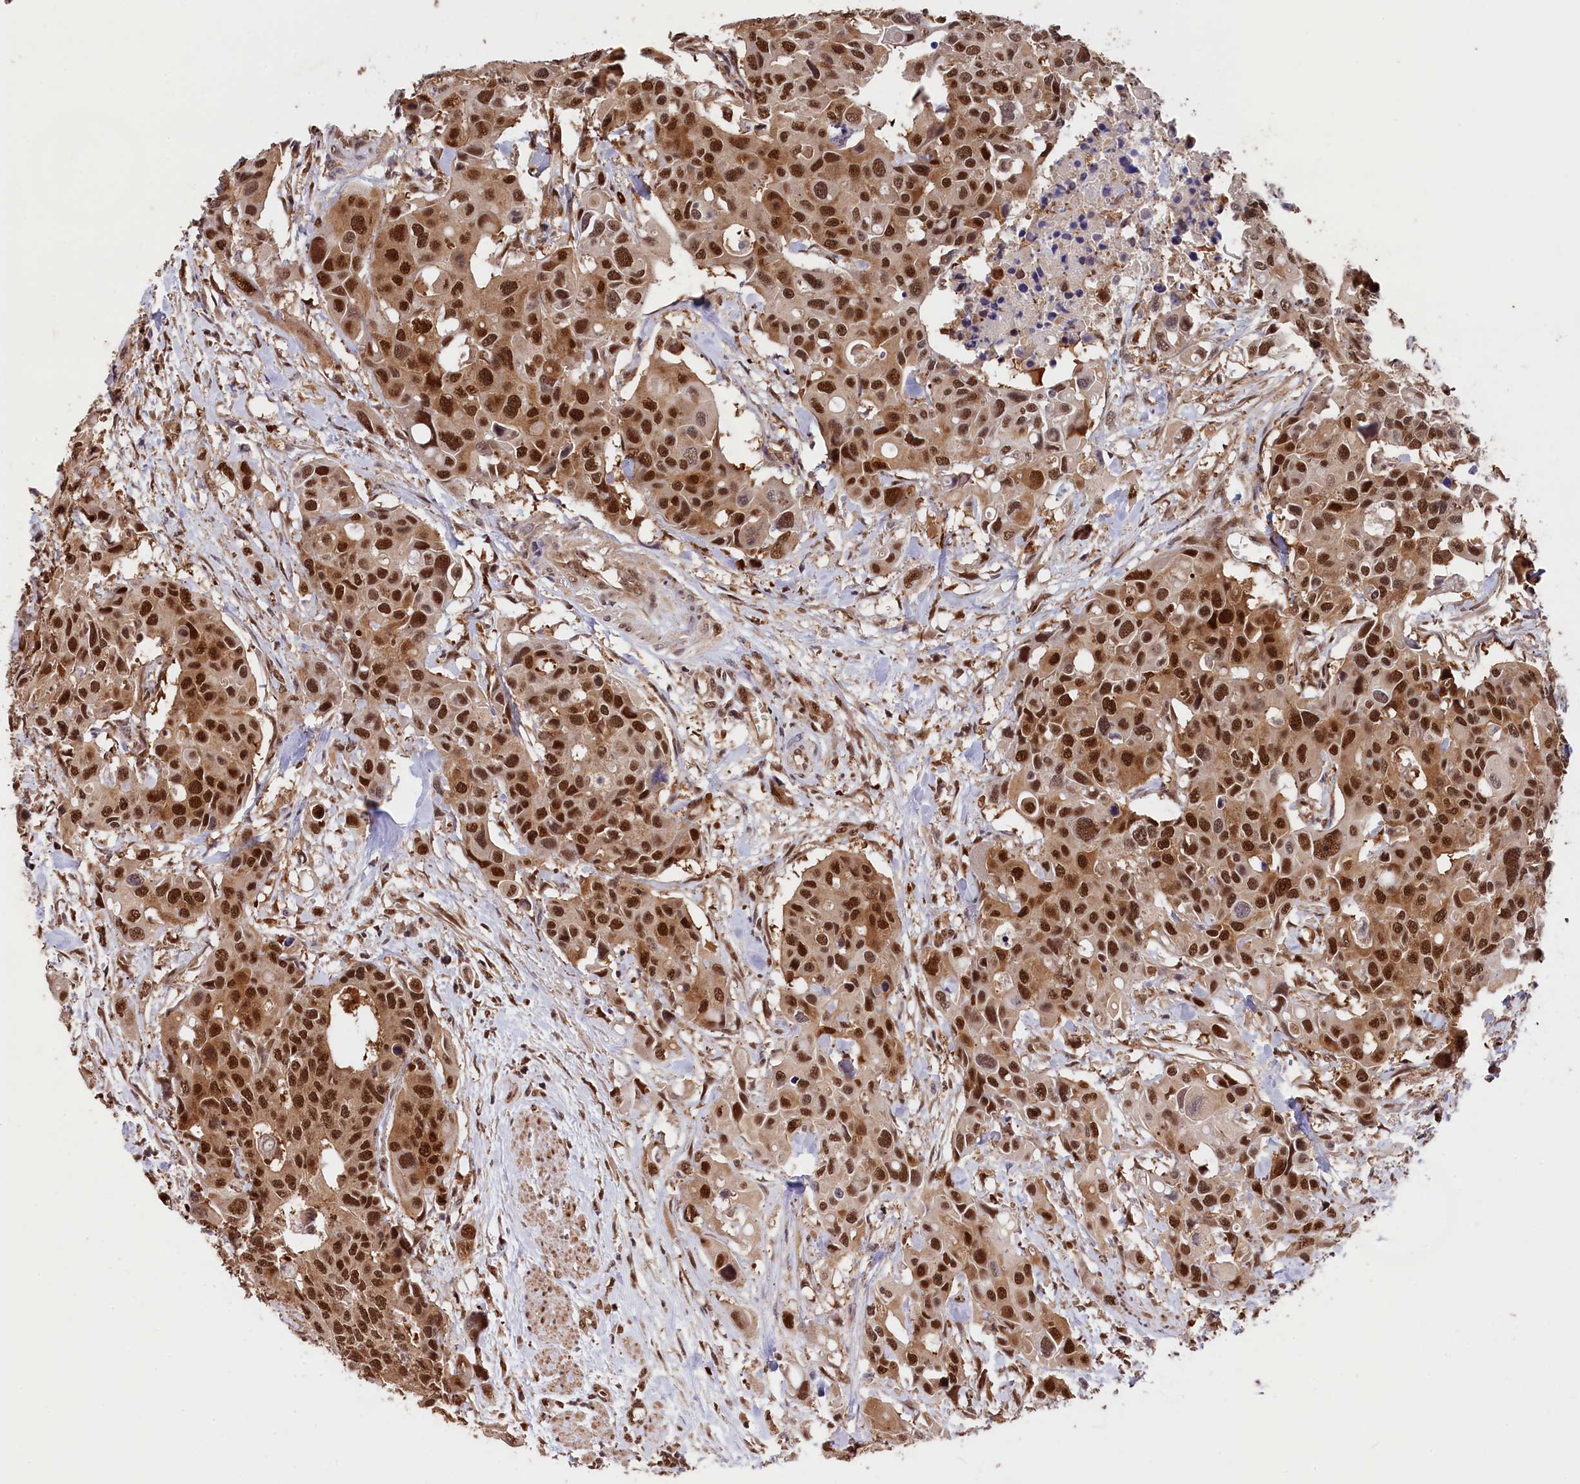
{"staining": {"intensity": "strong", "quantity": ">75%", "location": "nuclear"}, "tissue": "colorectal cancer", "cell_type": "Tumor cells", "image_type": "cancer", "snomed": [{"axis": "morphology", "description": "Adenocarcinoma, NOS"}, {"axis": "topography", "description": "Colon"}], "caption": "Tumor cells show high levels of strong nuclear staining in about >75% of cells in human colorectal cancer.", "gene": "ADRM1", "patient": {"sex": "male", "age": 77}}